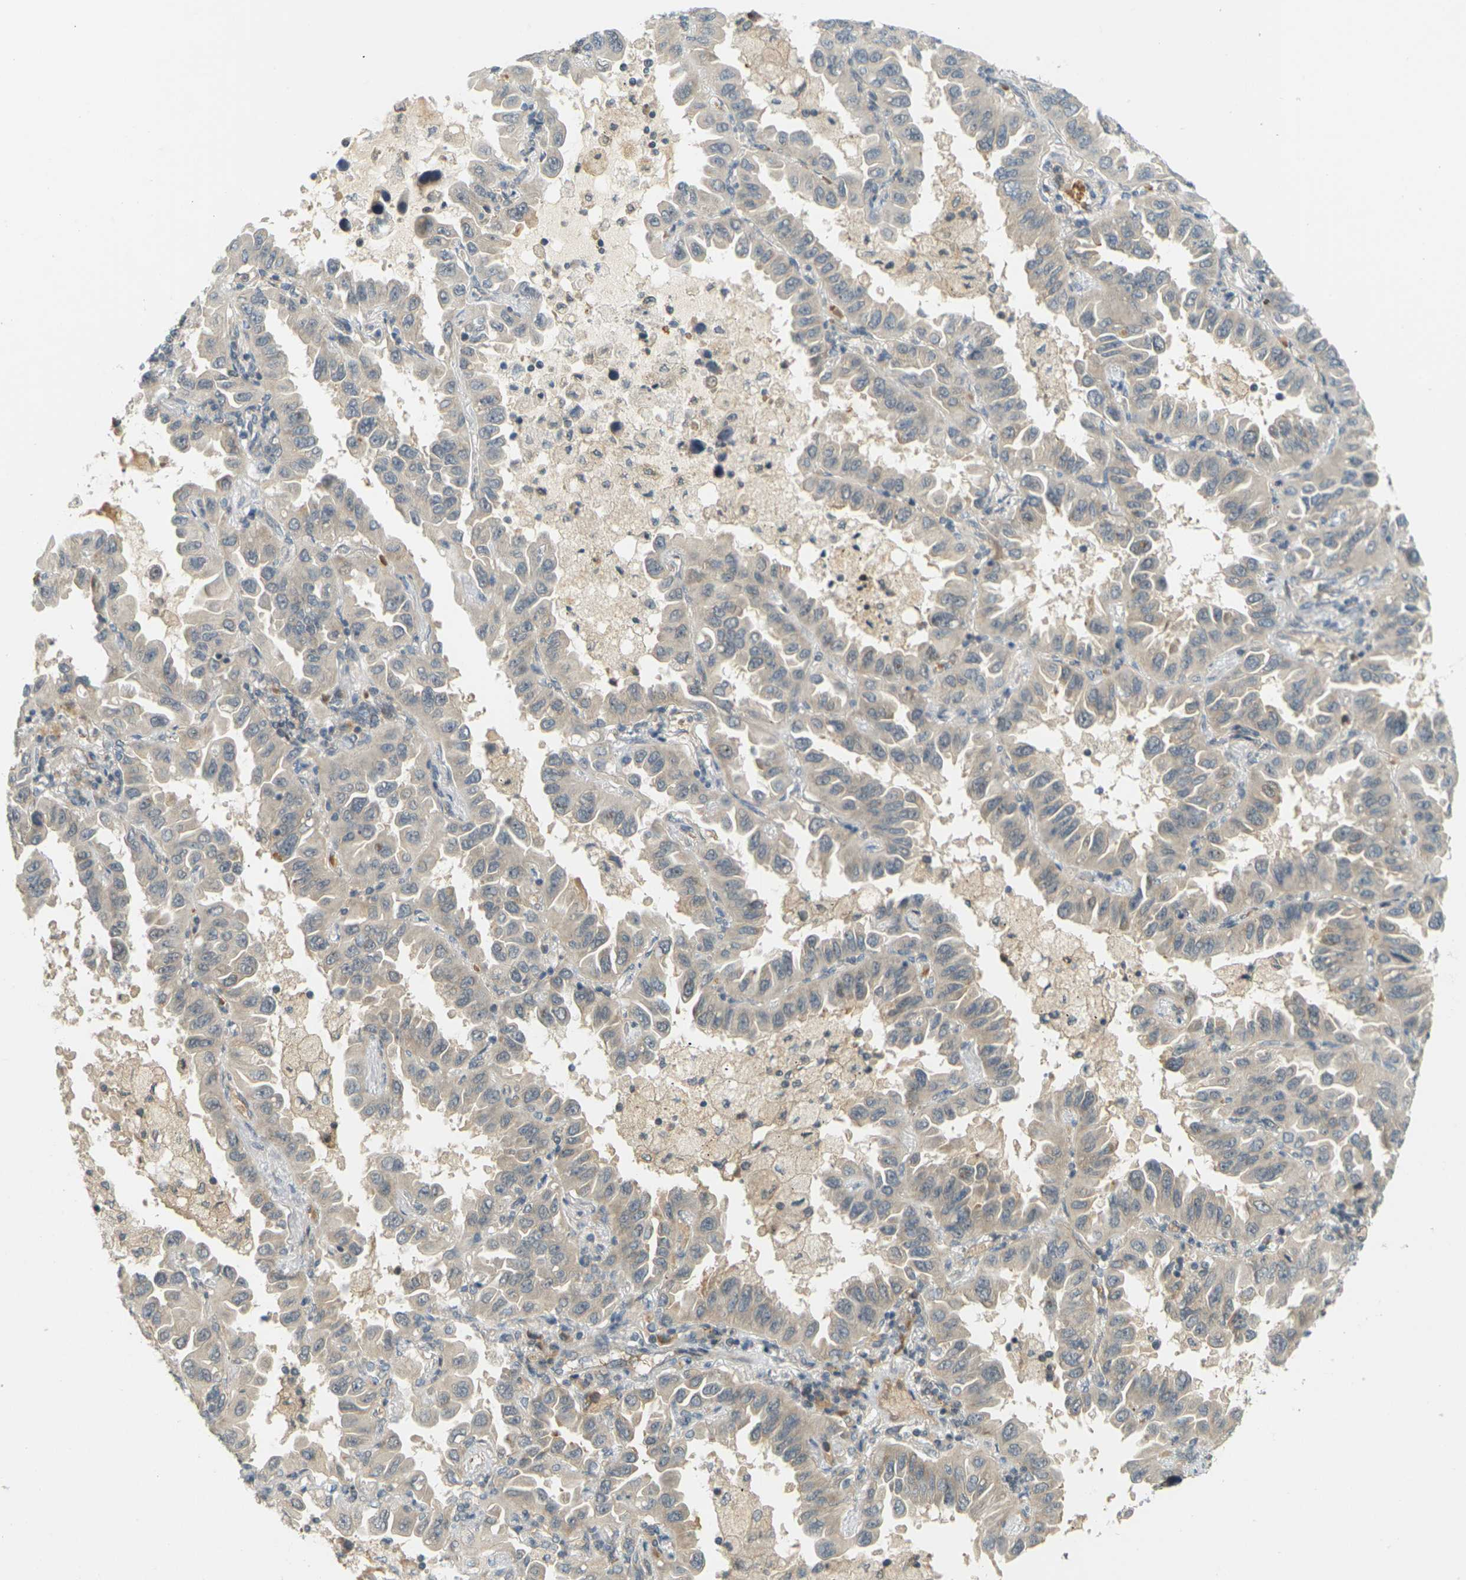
{"staining": {"intensity": "weak", "quantity": ">75%", "location": "cytoplasmic/membranous"}, "tissue": "lung cancer", "cell_type": "Tumor cells", "image_type": "cancer", "snomed": [{"axis": "morphology", "description": "Adenocarcinoma, NOS"}, {"axis": "topography", "description": "Lung"}], "caption": "The image exhibits immunohistochemical staining of lung cancer. There is weak cytoplasmic/membranous positivity is present in about >75% of tumor cells. (brown staining indicates protein expression, while blue staining denotes nuclei).", "gene": "SOCS6", "patient": {"sex": "male", "age": 64}}